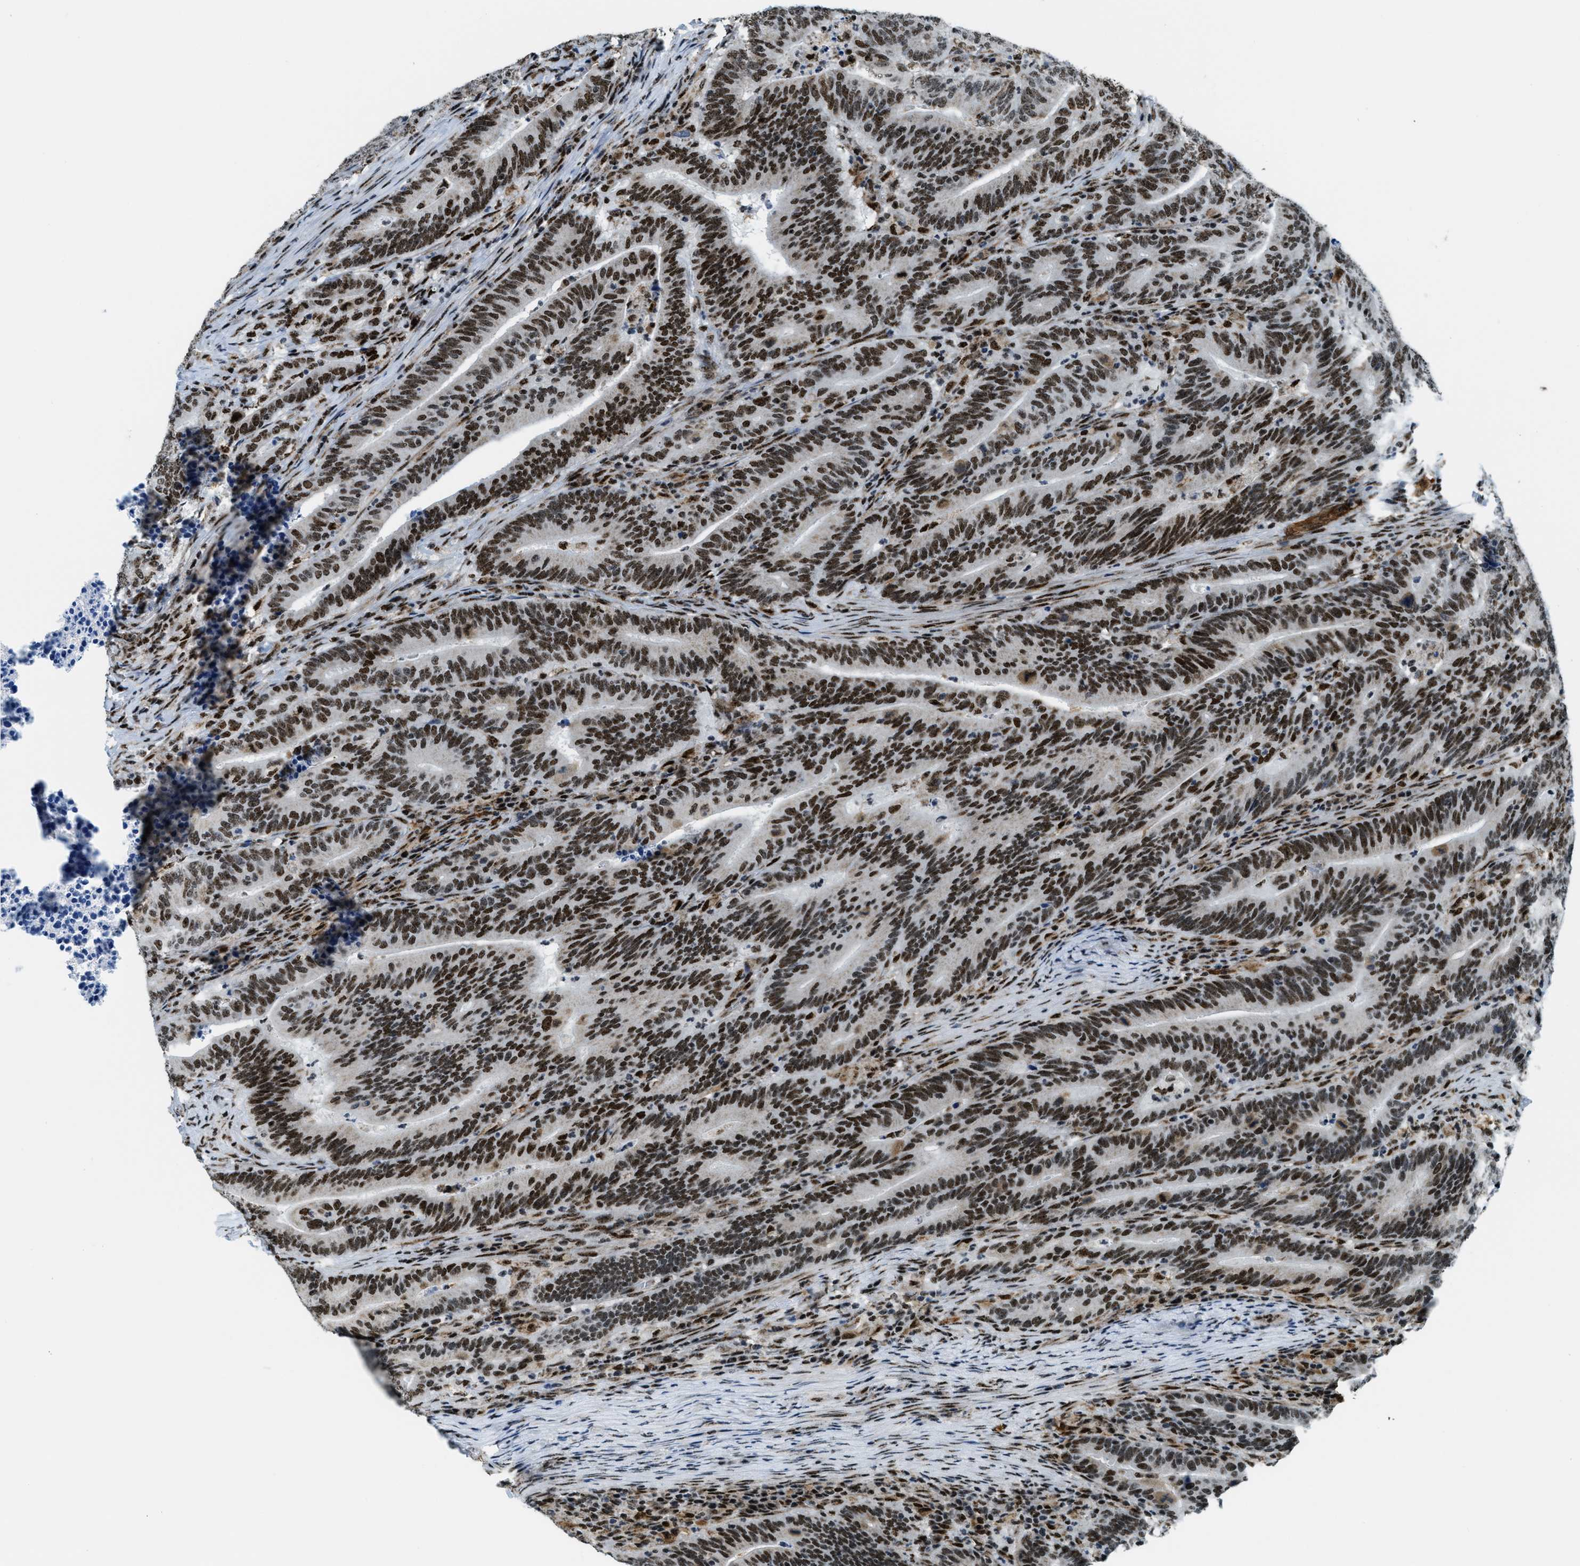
{"staining": {"intensity": "strong", "quantity": ">75%", "location": "cytoplasmic/membranous,nuclear"}, "tissue": "colorectal cancer", "cell_type": "Tumor cells", "image_type": "cancer", "snomed": [{"axis": "morphology", "description": "Adenocarcinoma, NOS"}, {"axis": "topography", "description": "Colon"}], "caption": "Protein analysis of adenocarcinoma (colorectal) tissue demonstrates strong cytoplasmic/membranous and nuclear positivity in about >75% of tumor cells.", "gene": "SP100", "patient": {"sex": "female", "age": 66}}